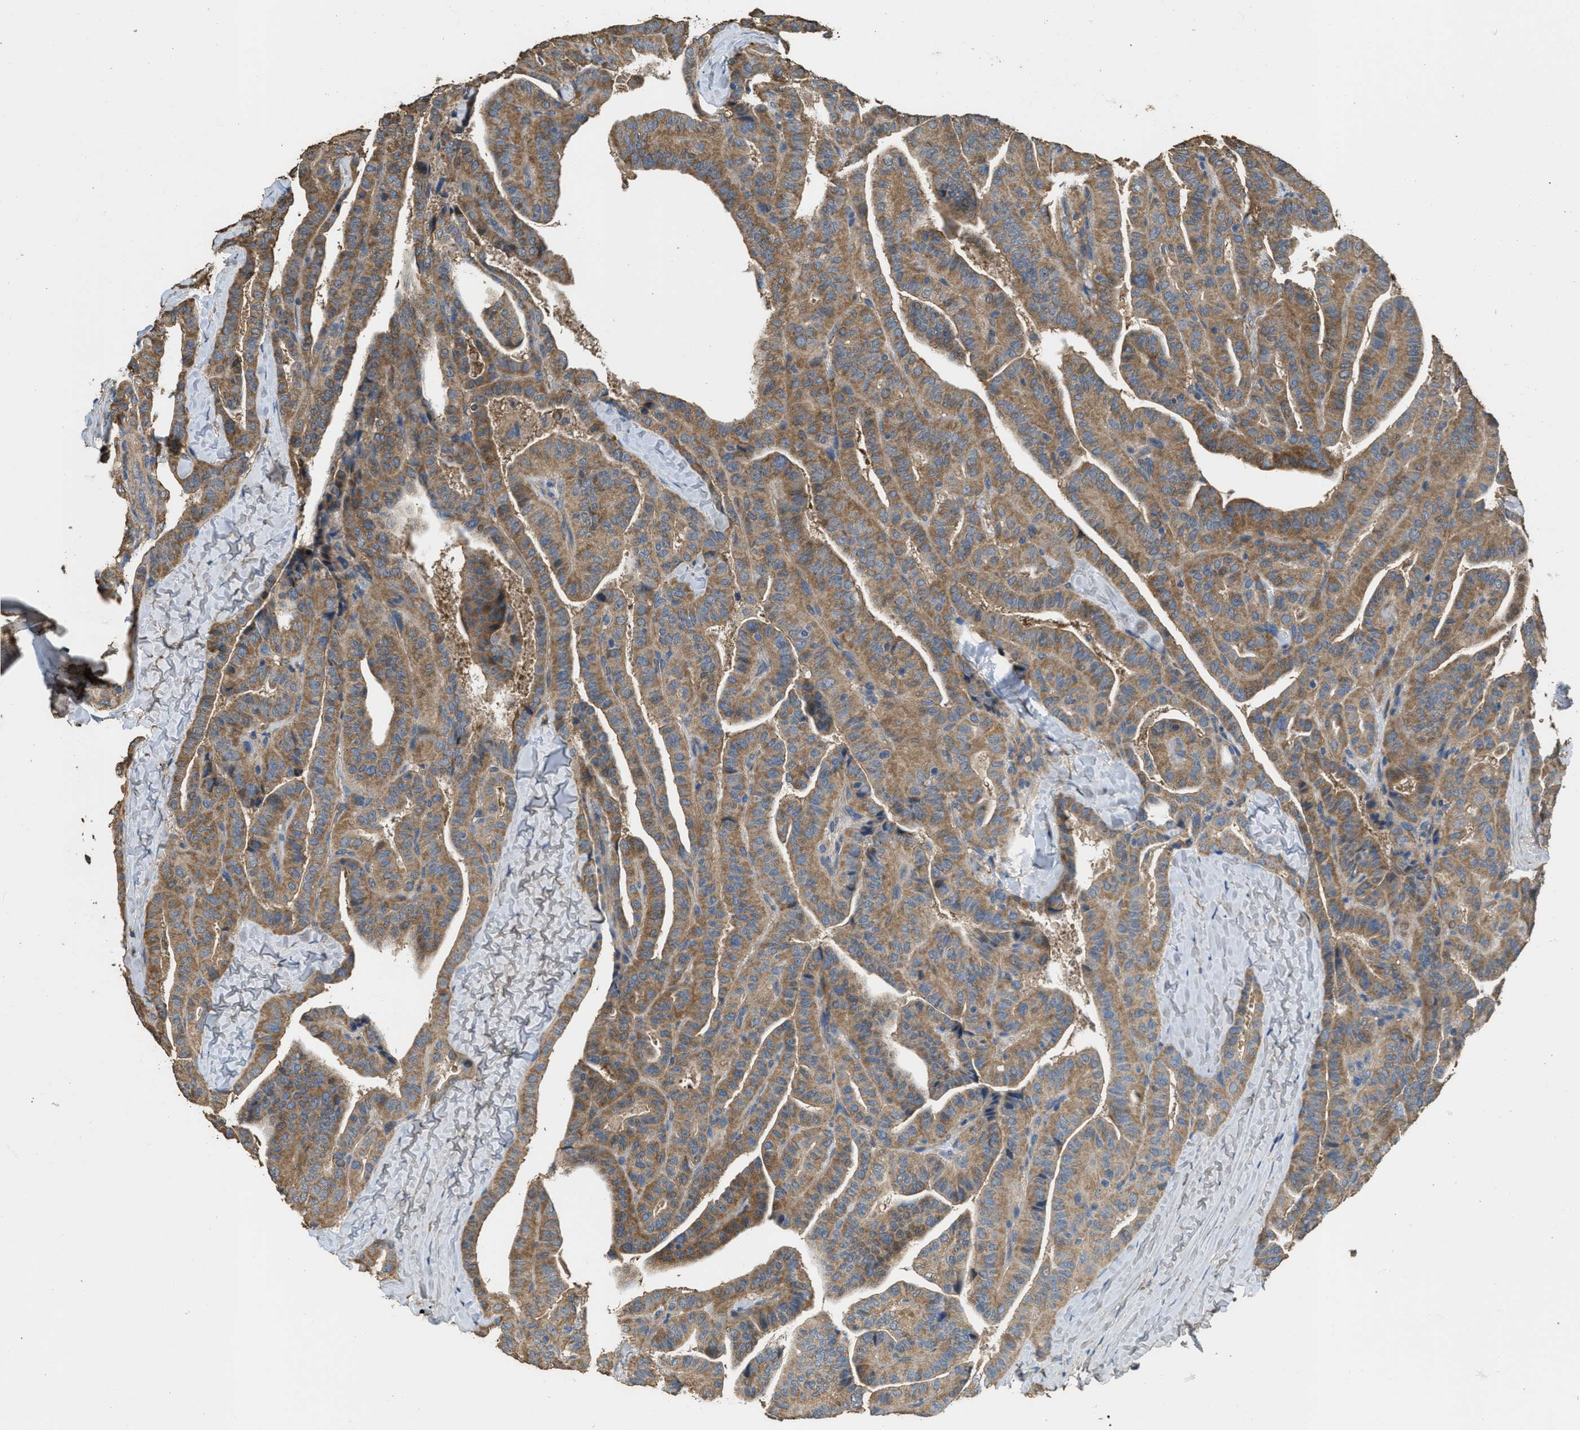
{"staining": {"intensity": "moderate", "quantity": ">75%", "location": "cytoplasmic/membranous"}, "tissue": "thyroid cancer", "cell_type": "Tumor cells", "image_type": "cancer", "snomed": [{"axis": "morphology", "description": "Papillary adenocarcinoma, NOS"}, {"axis": "topography", "description": "Thyroid gland"}], "caption": "An IHC micrograph of neoplastic tissue is shown. Protein staining in brown highlights moderate cytoplasmic/membranous positivity in thyroid papillary adenocarcinoma within tumor cells.", "gene": "THBS2", "patient": {"sex": "male", "age": 77}}